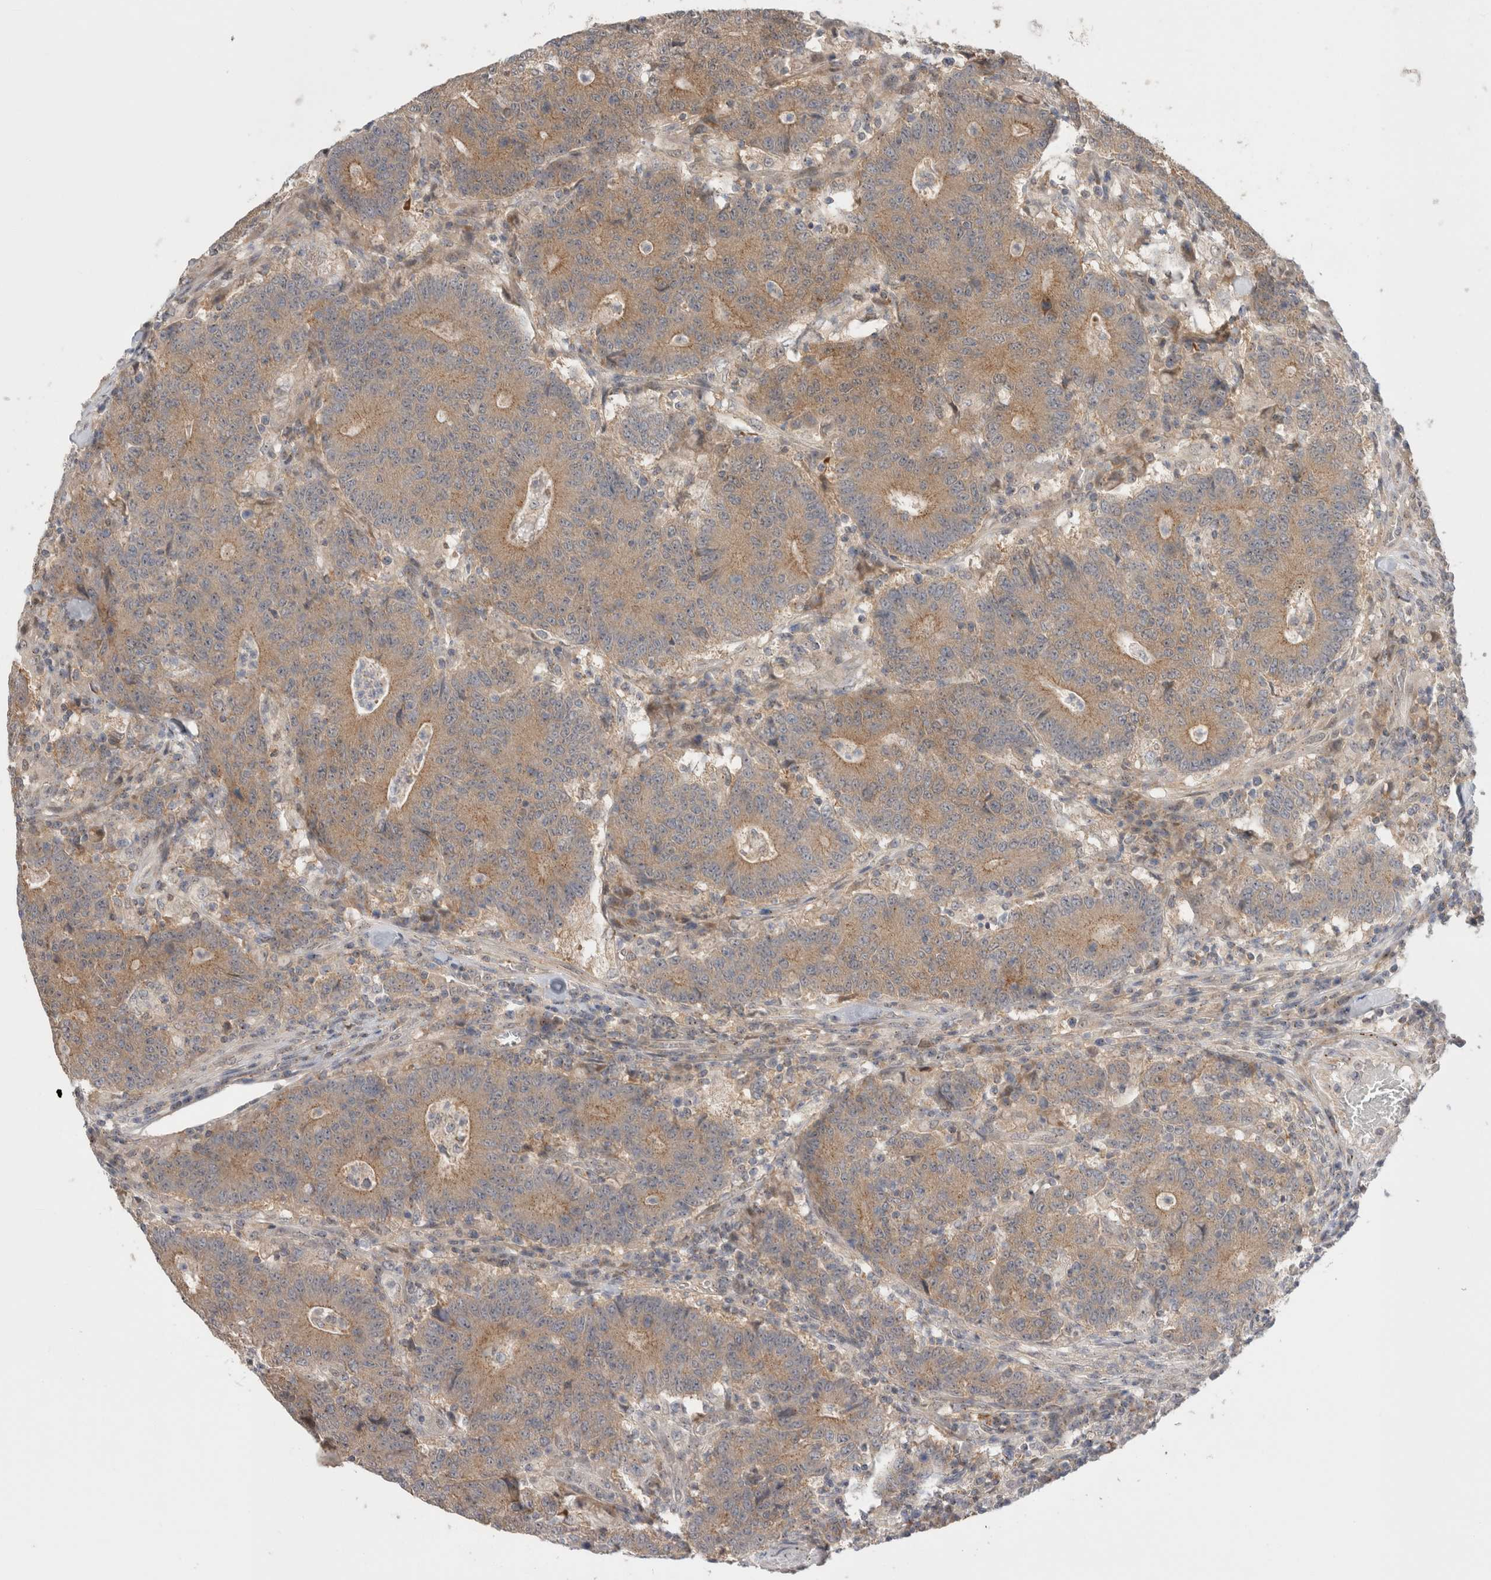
{"staining": {"intensity": "moderate", "quantity": ">75%", "location": "cytoplasmic/membranous"}, "tissue": "colorectal cancer", "cell_type": "Tumor cells", "image_type": "cancer", "snomed": [{"axis": "morphology", "description": "Normal tissue, NOS"}, {"axis": "morphology", "description": "Adenocarcinoma, NOS"}, {"axis": "topography", "description": "Colon"}], "caption": "A histopathology image of colorectal cancer stained for a protein exhibits moderate cytoplasmic/membranous brown staining in tumor cells.", "gene": "SLC29A1", "patient": {"sex": "female", "age": 75}}